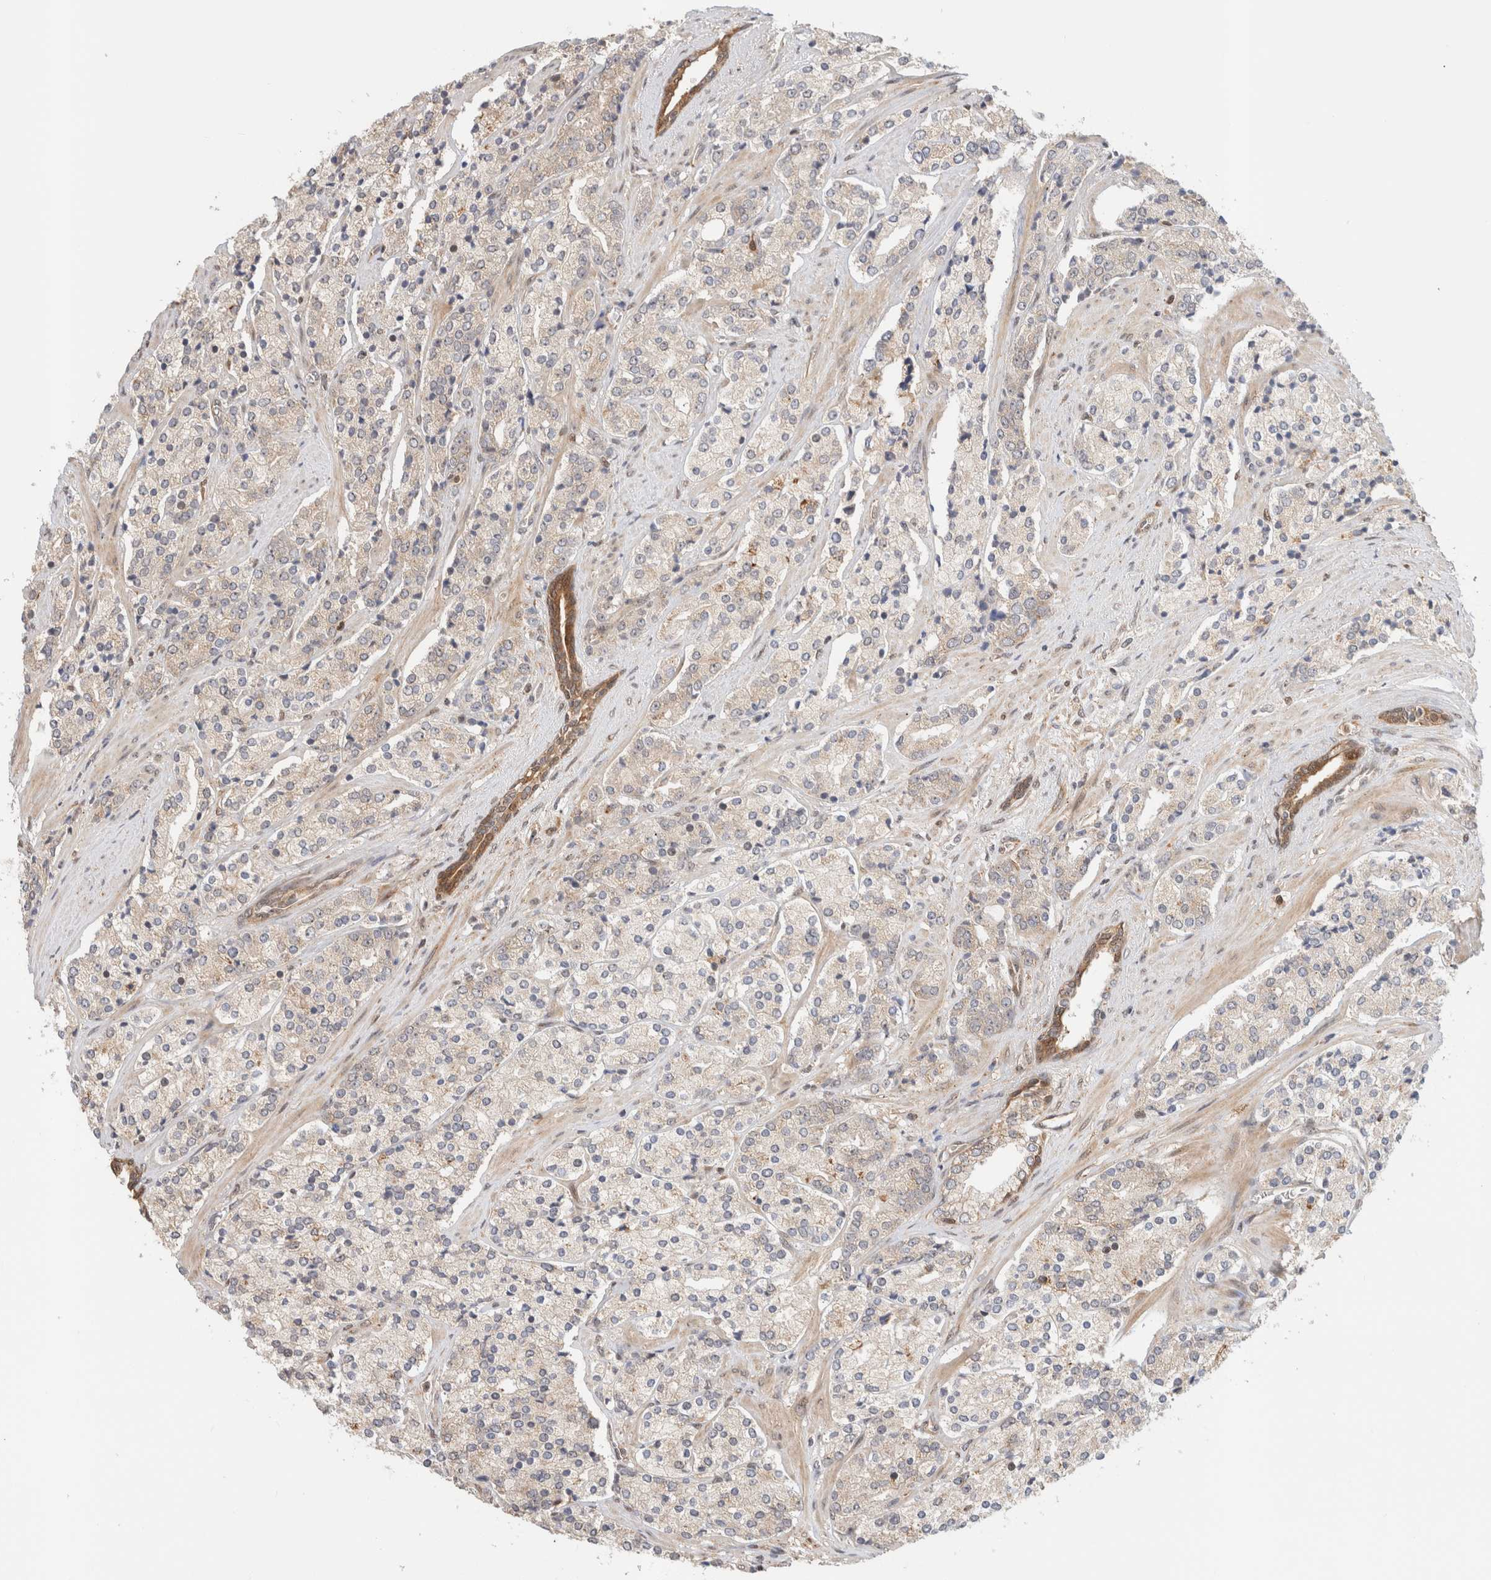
{"staining": {"intensity": "weak", "quantity": "<25%", "location": "cytoplasmic/membranous"}, "tissue": "prostate cancer", "cell_type": "Tumor cells", "image_type": "cancer", "snomed": [{"axis": "morphology", "description": "Adenocarcinoma, High grade"}, {"axis": "topography", "description": "Prostate"}], "caption": "Immunohistochemistry (IHC) image of neoplastic tissue: prostate cancer stained with DAB exhibits no significant protein staining in tumor cells.", "gene": "OTUD6B", "patient": {"sex": "male", "age": 71}}